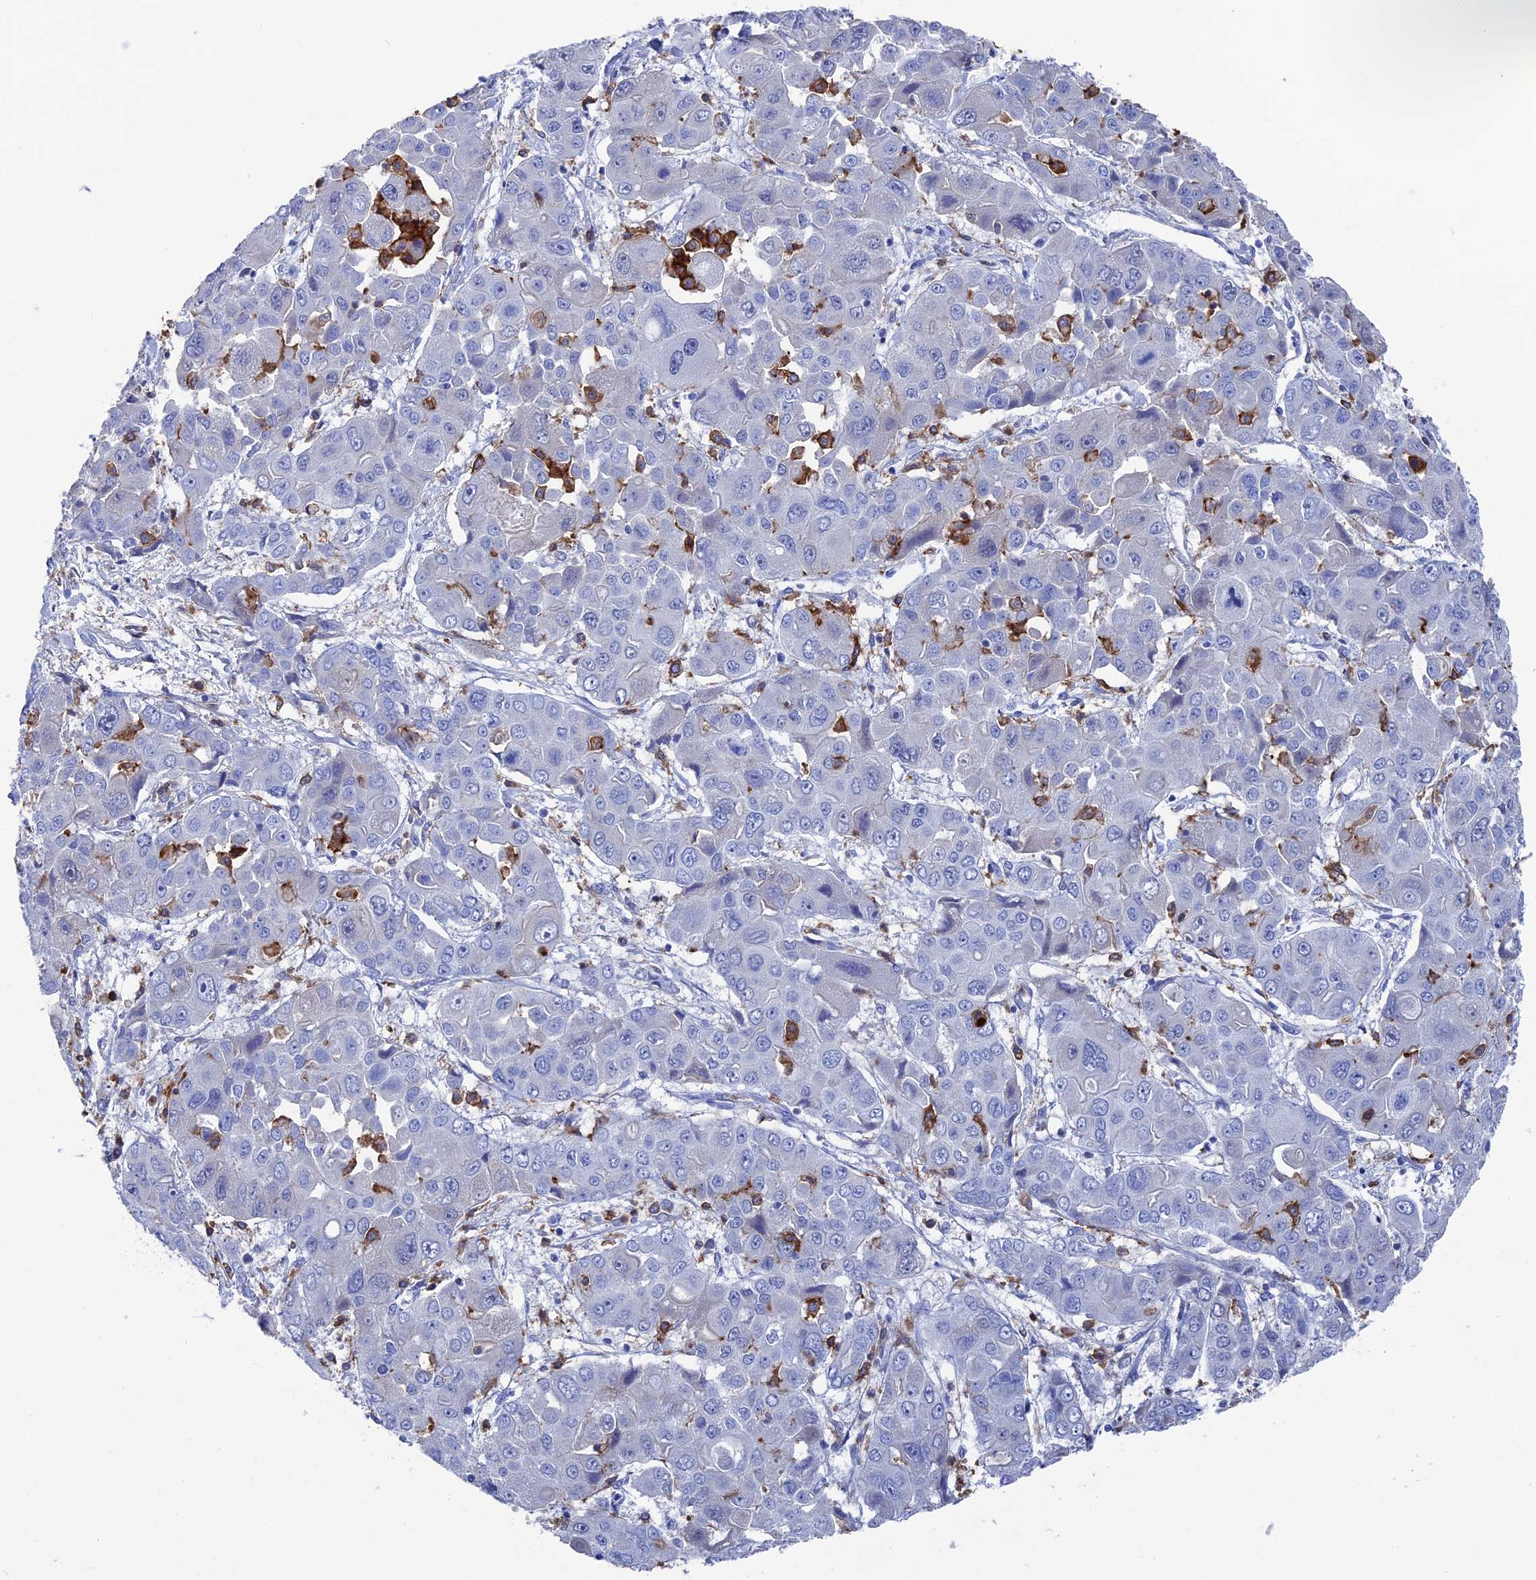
{"staining": {"intensity": "negative", "quantity": "none", "location": "none"}, "tissue": "liver cancer", "cell_type": "Tumor cells", "image_type": "cancer", "snomed": [{"axis": "morphology", "description": "Cholangiocarcinoma"}, {"axis": "topography", "description": "Liver"}], "caption": "Photomicrograph shows no significant protein expression in tumor cells of liver cancer.", "gene": "TYROBP", "patient": {"sex": "male", "age": 67}}